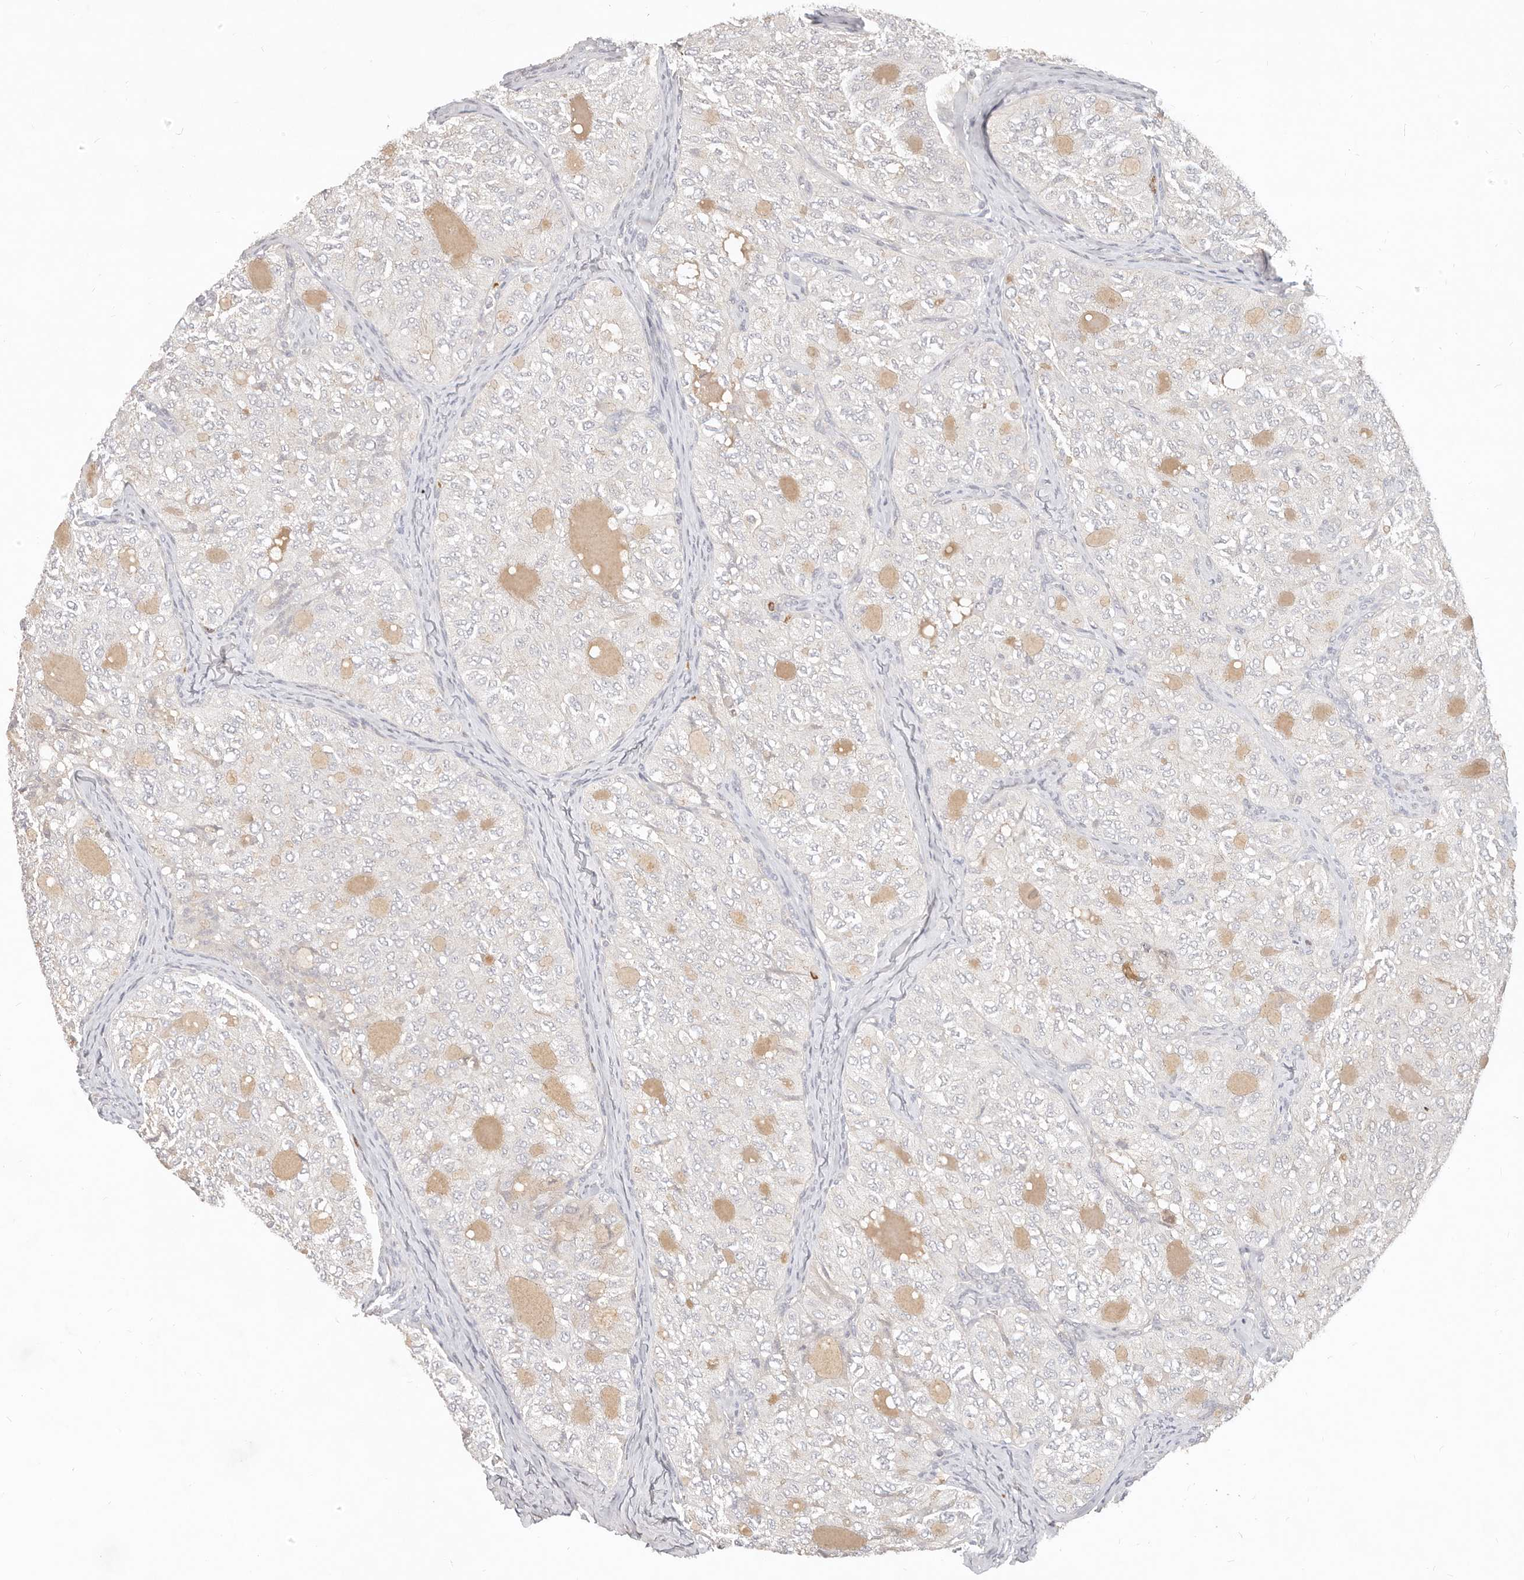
{"staining": {"intensity": "negative", "quantity": "none", "location": "none"}, "tissue": "thyroid cancer", "cell_type": "Tumor cells", "image_type": "cancer", "snomed": [{"axis": "morphology", "description": "Follicular adenoma carcinoma, NOS"}, {"axis": "topography", "description": "Thyroid gland"}], "caption": "Tumor cells show no significant protein expression in follicular adenoma carcinoma (thyroid).", "gene": "USP49", "patient": {"sex": "male", "age": 75}}